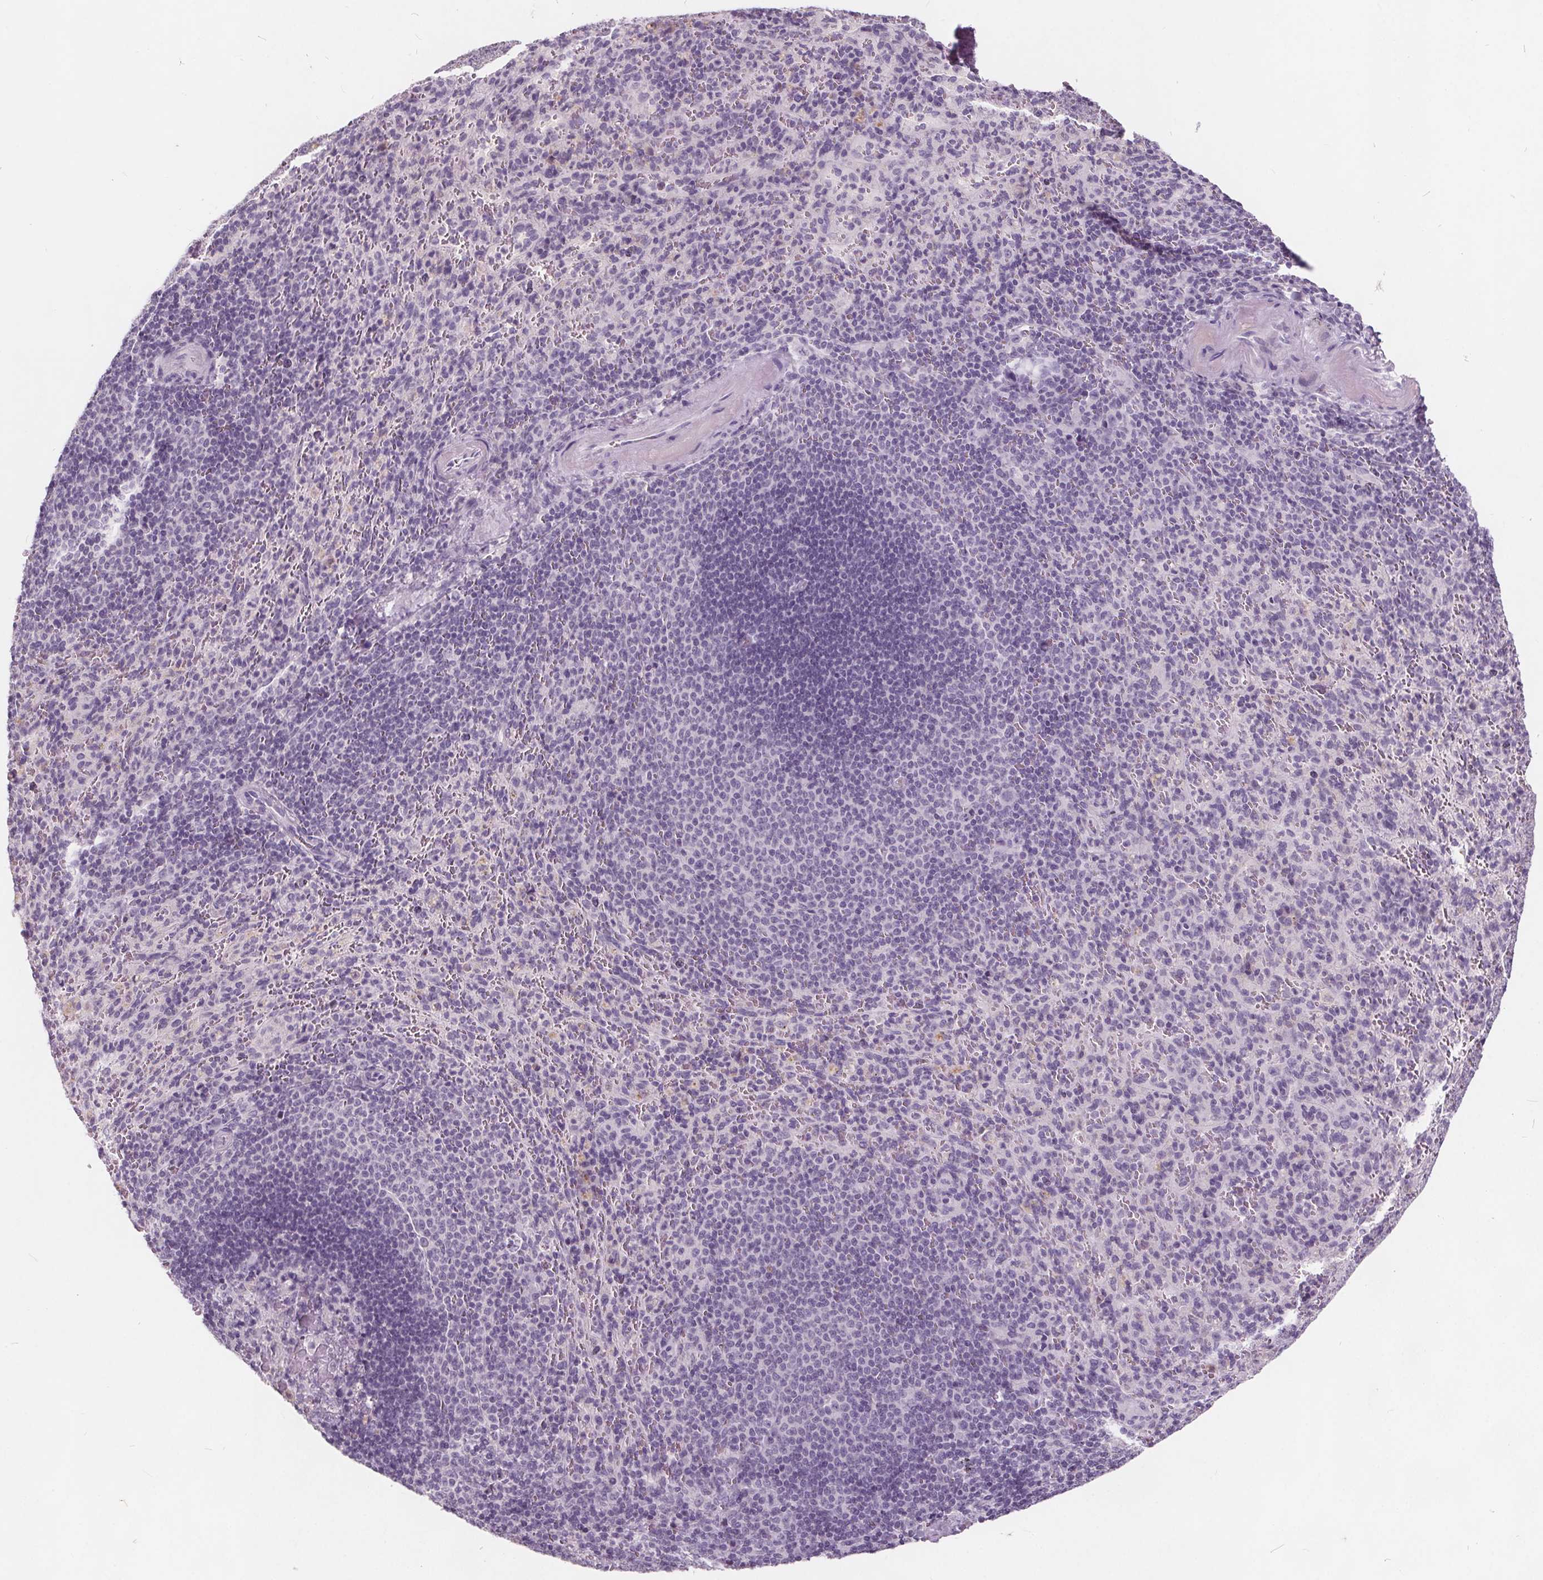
{"staining": {"intensity": "negative", "quantity": "none", "location": "none"}, "tissue": "spleen", "cell_type": "Cells in red pulp", "image_type": "normal", "snomed": [{"axis": "morphology", "description": "Normal tissue, NOS"}, {"axis": "topography", "description": "Spleen"}], "caption": "Immunohistochemistry (IHC) histopathology image of normal spleen stained for a protein (brown), which shows no expression in cells in red pulp. (Immunohistochemistry, brightfield microscopy, high magnification).", "gene": "PLA2G2E", "patient": {"sex": "male", "age": 57}}